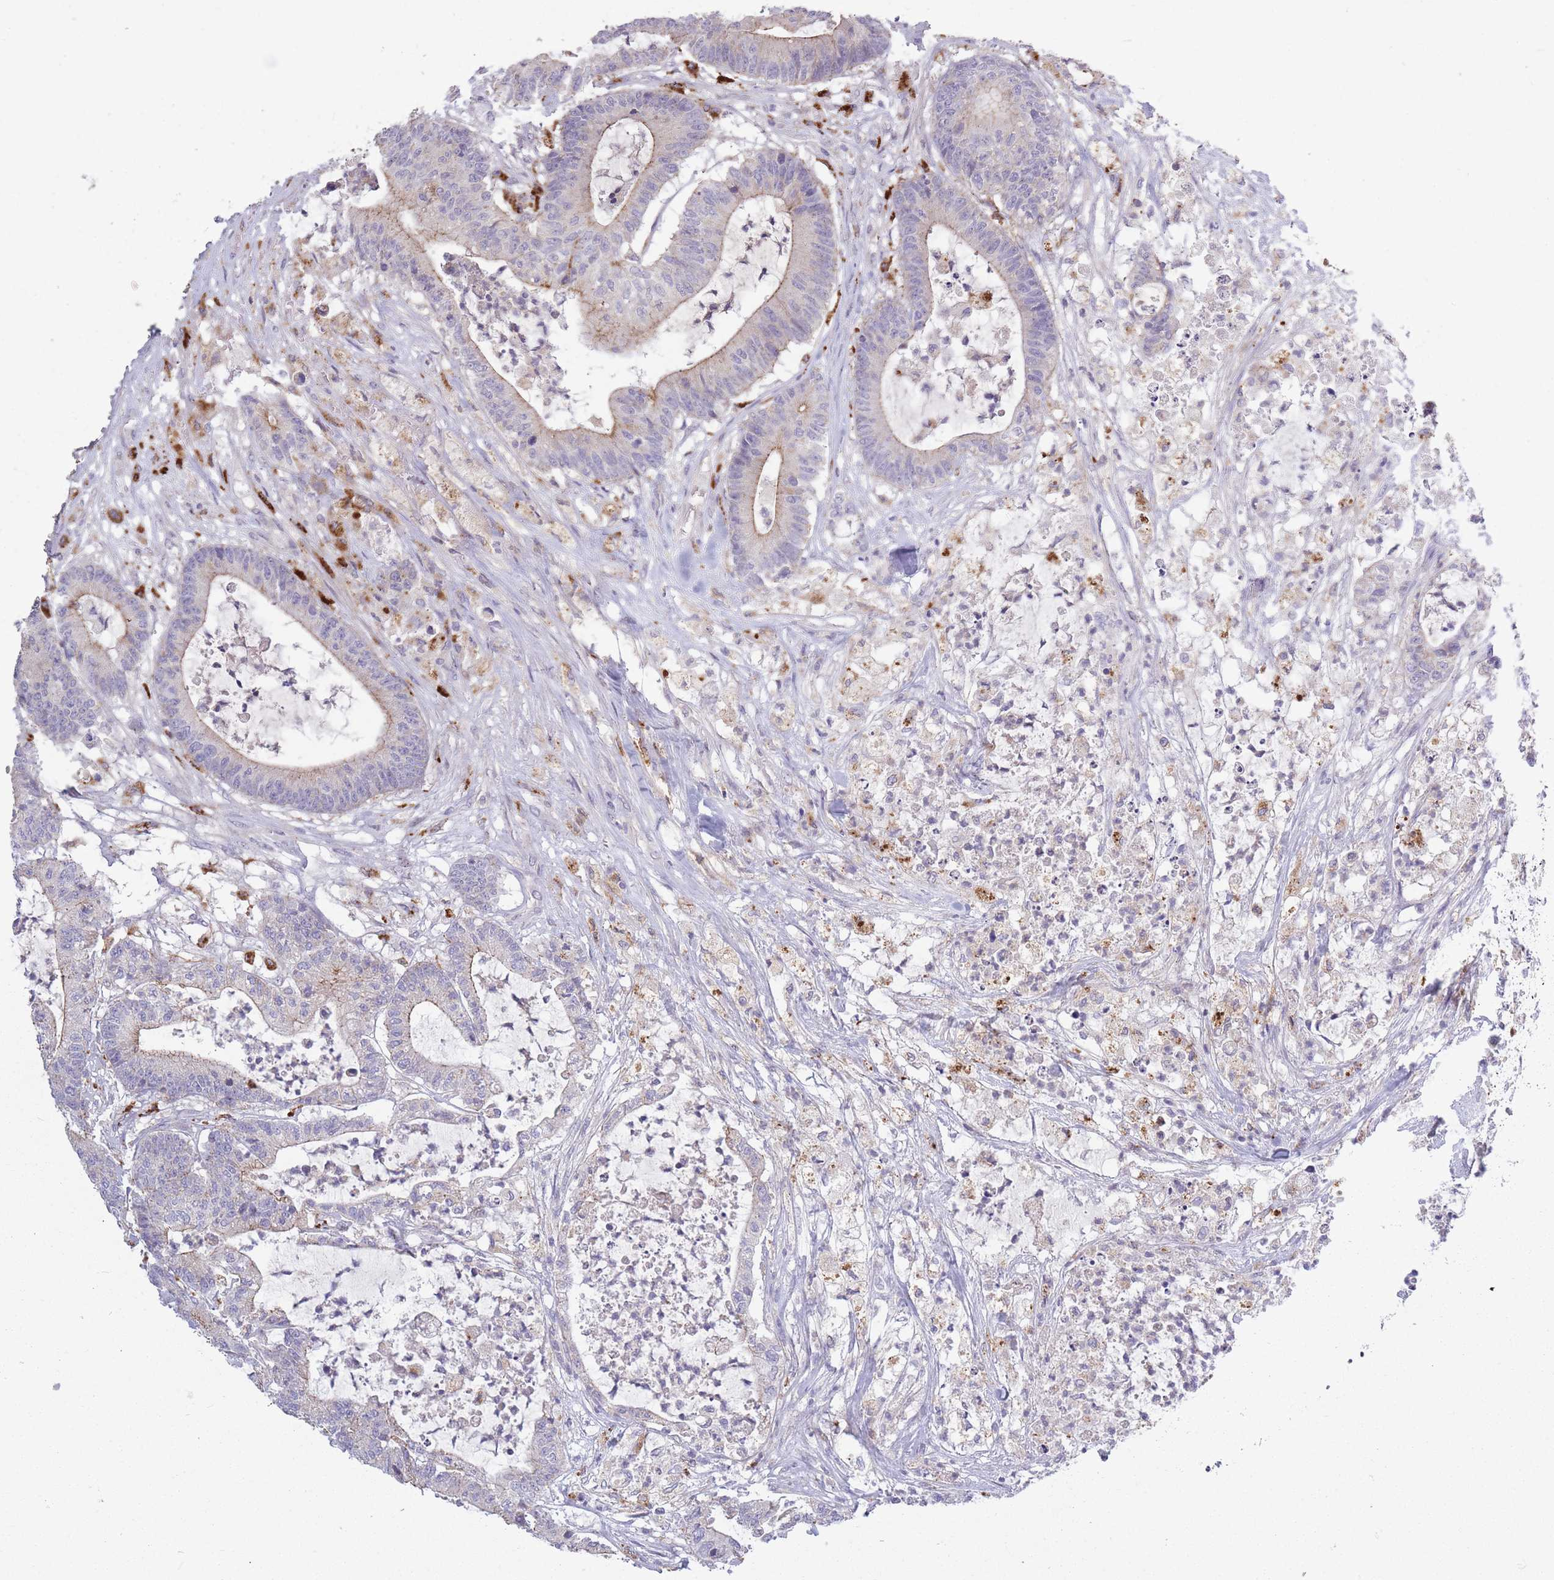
{"staining": {"intensity": "weak", "quantity": "<25%", "location": "cytoplasmic/membranous"}, "tissue": "colorectal cancer", "cell_type": "Tumor cells", "image_type": "cancer", "snomed": [{"axis": "morphology", "description": "Adenocarcinoma, NOS"}, {"axis": "topography", "description": "Colon"}], "caption": "Colorectal cancer was stained to show a protein in brown. There is no significant expression in tumor cells.", "gene": "TRIM61", "patient": {"sex": "female", "age": 84}}